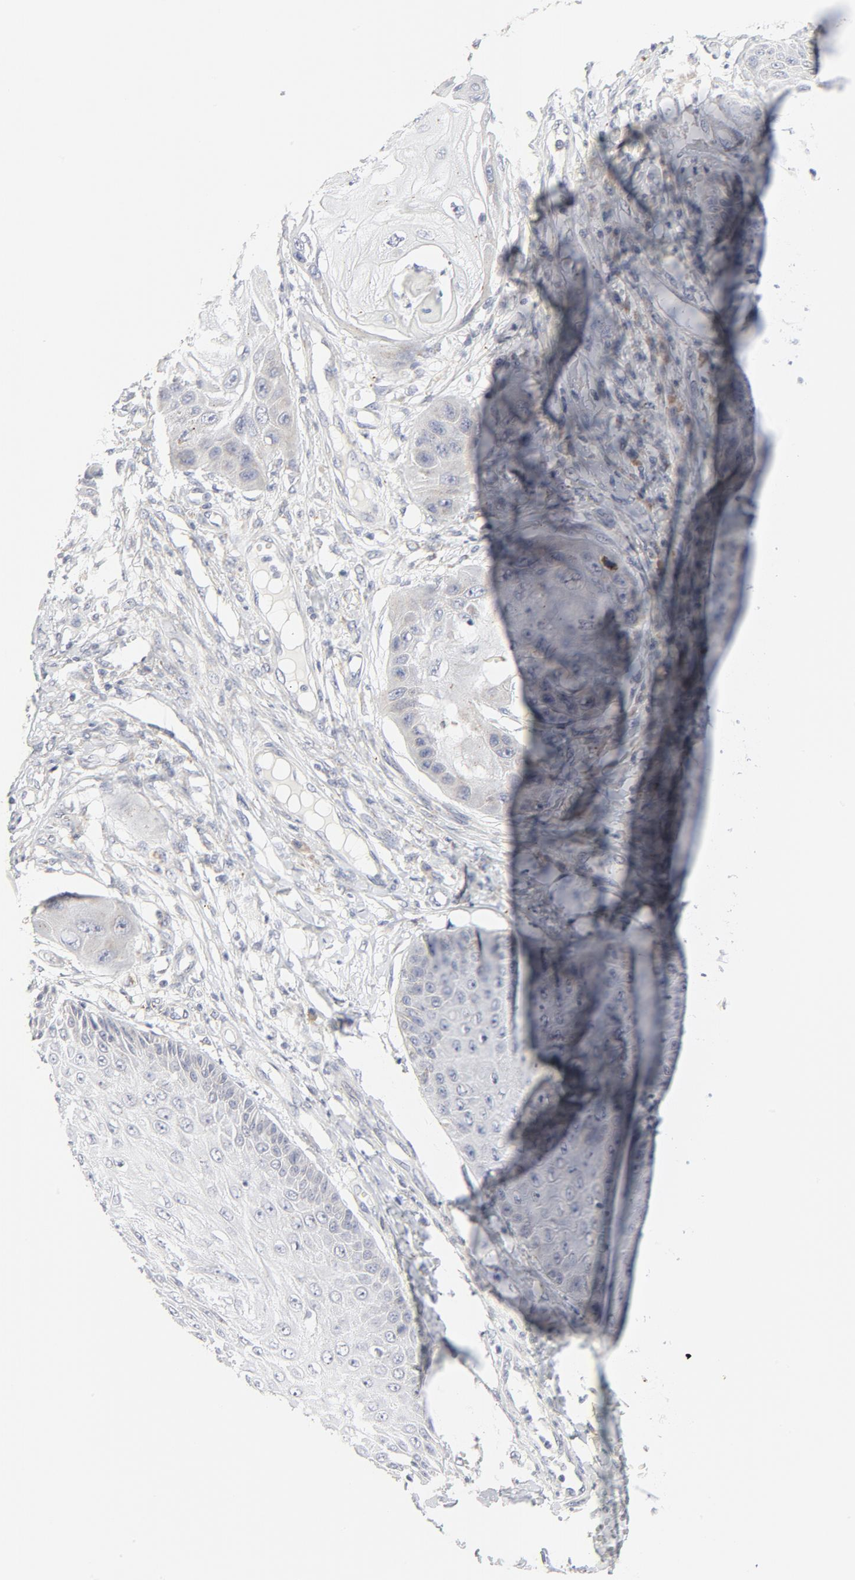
{"staining": {"intensity": "negative", "quantity": "none", "location": "none"}, "tissue": "skin cancer", "cell_type": "Tumor cells", "image_type": "cancer", "snomed": [{"axis": "morphology", "description": "Squamous cell carcinoma, NOS"}, {"axis": "topography", "description": "Skin"}], "caption": "IHC of skin squamous cell carcinoma displays no expression in tumor cells.", "gene": "LRP6", "patient": {"sex": "female", "age": 40}}